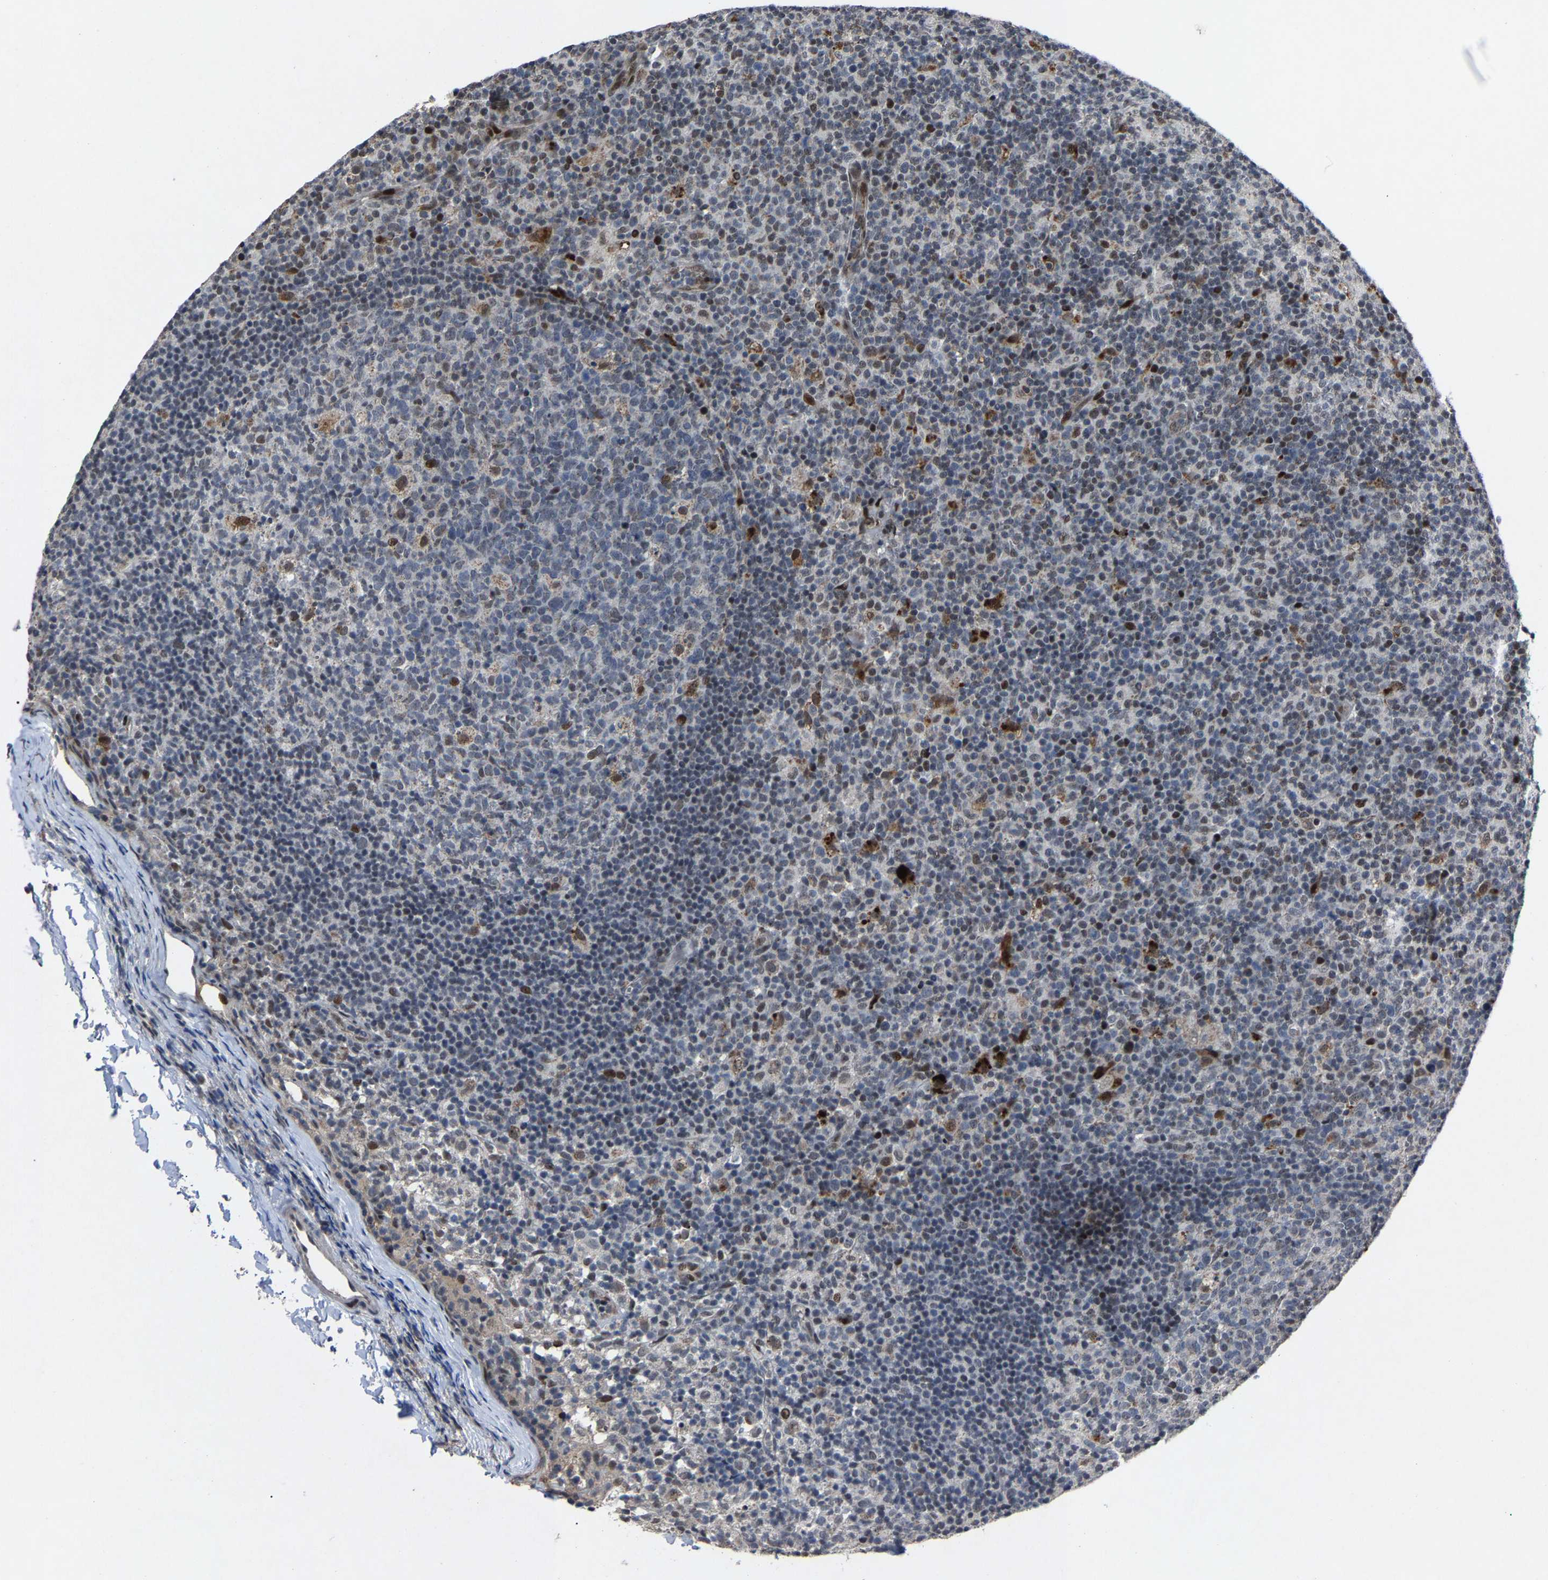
{"staining": {"intensity": "moderate", "quantity": "<25%", "location": "nuclear"}, "tissue": "lymph node", "cell_type": "Germinal center cells", "image_type": "normal", "snomed": [{"axis": "morphology", "description": "Normal tissue, NOS"}, {"axis": "morphology", "description": "Inflammation, NOS"}, {"axis": "topography", "description": "Lymph node"}], "caption": "Protein staining demonstrates moderate nuclear positivity in approximately <25% of germinal center cells in benign lymph node. The protein of interest is stained brown, and the nuclei are stained in blue (DAB IHC with brightfield microscopy, high magnification).", "gene": "LSM8", "patient": {"sex": "male", "age": 55}}